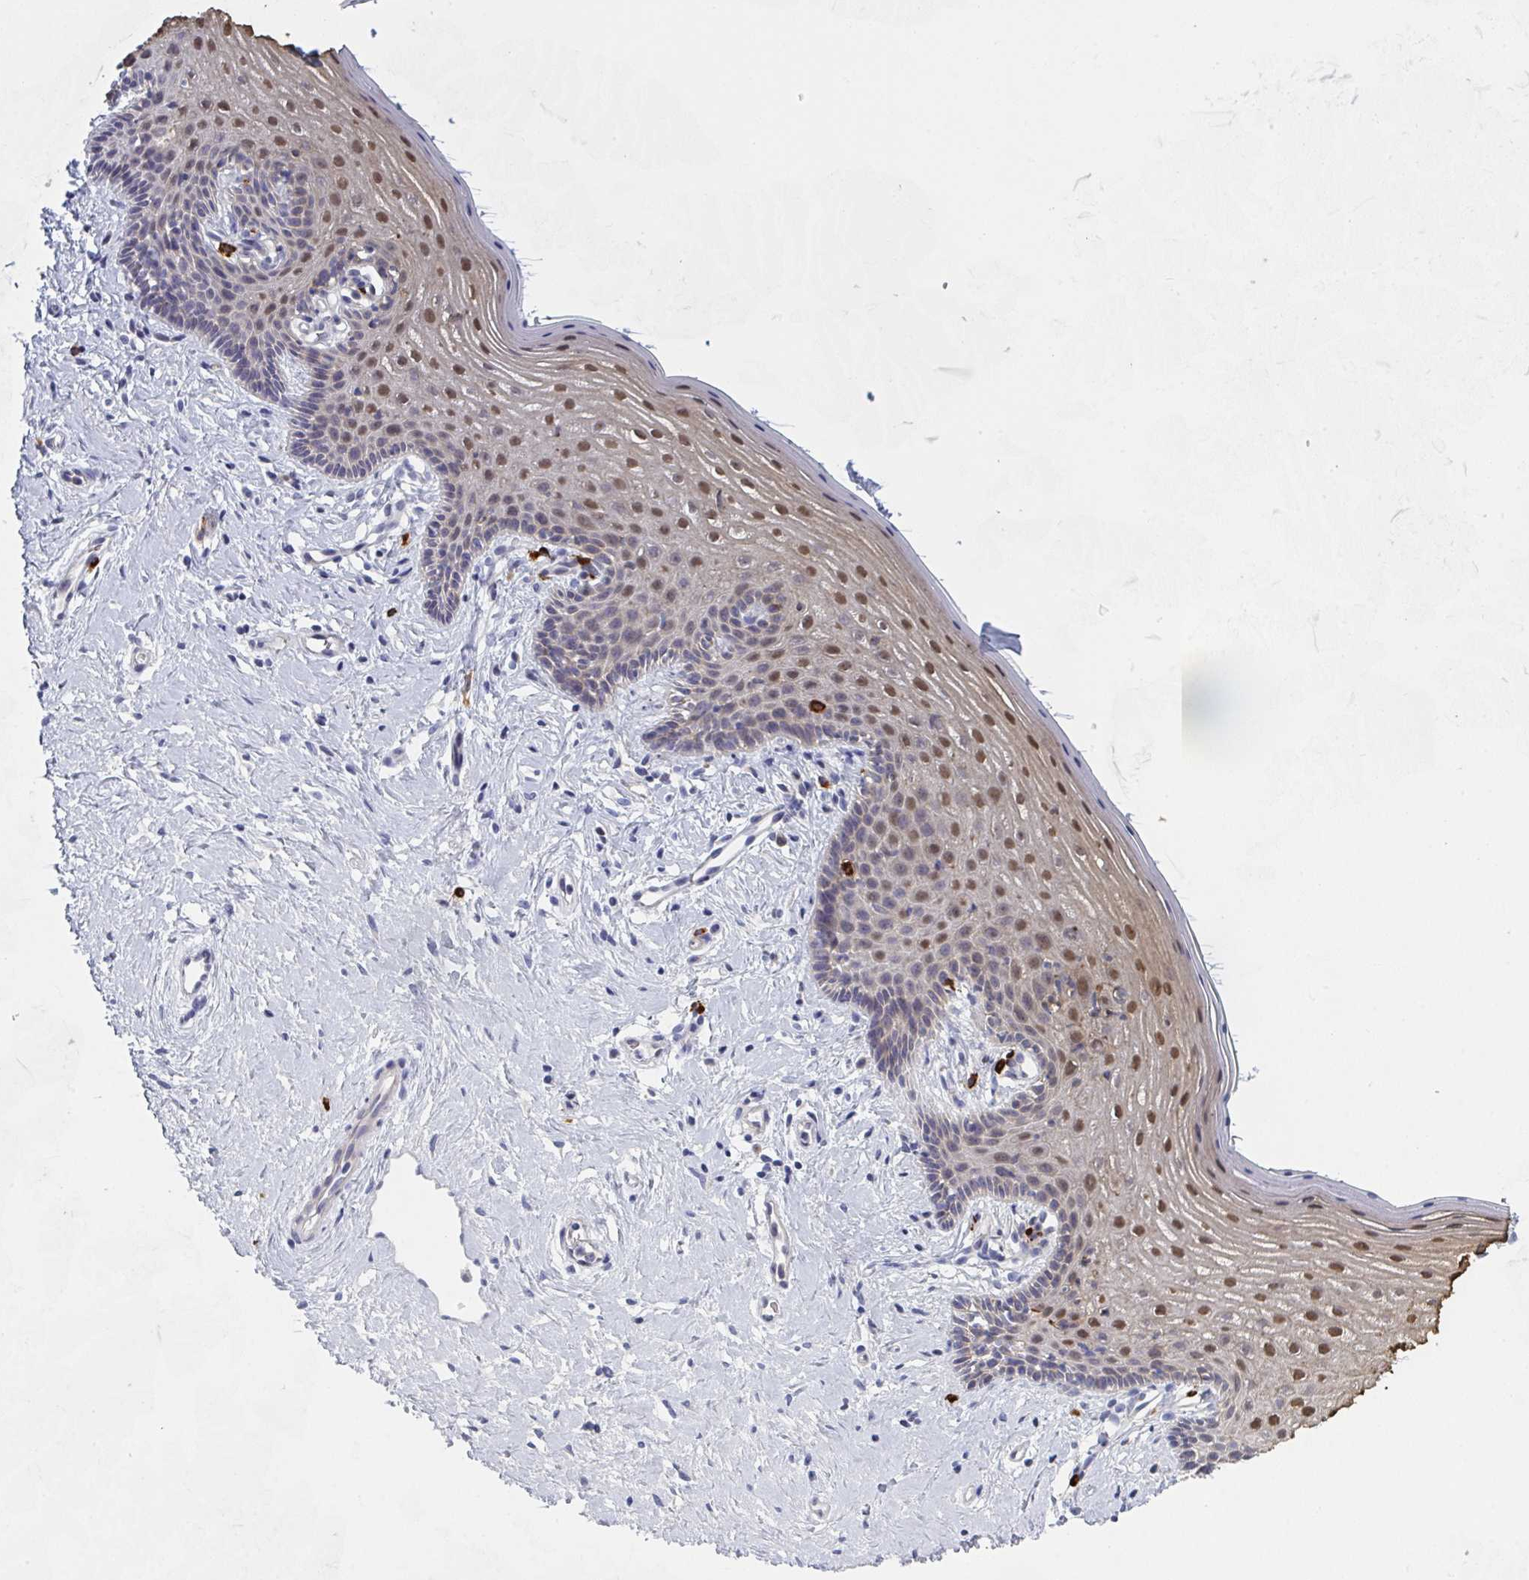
{"staining": {"intensity": "moderate", "quantity": "<25%", "location": "nuclear"}, "tissue": "vagina", "cell_type": "Squamous epithelial cells", "image_type": "normal", "snomed": [{"axis": "morphology", "description": "Normal tissue, NOS"}, {"axis": "topography", "description": "Vagina"}], "caption": "There is low levels of moderate nuclear positivity in squamous epithelial cells of normal vagina, as demonstrated by immunohistochemical staining (brown color).", "gene": "ZNF684", "patient": {"sex": "female", "age": 42}}